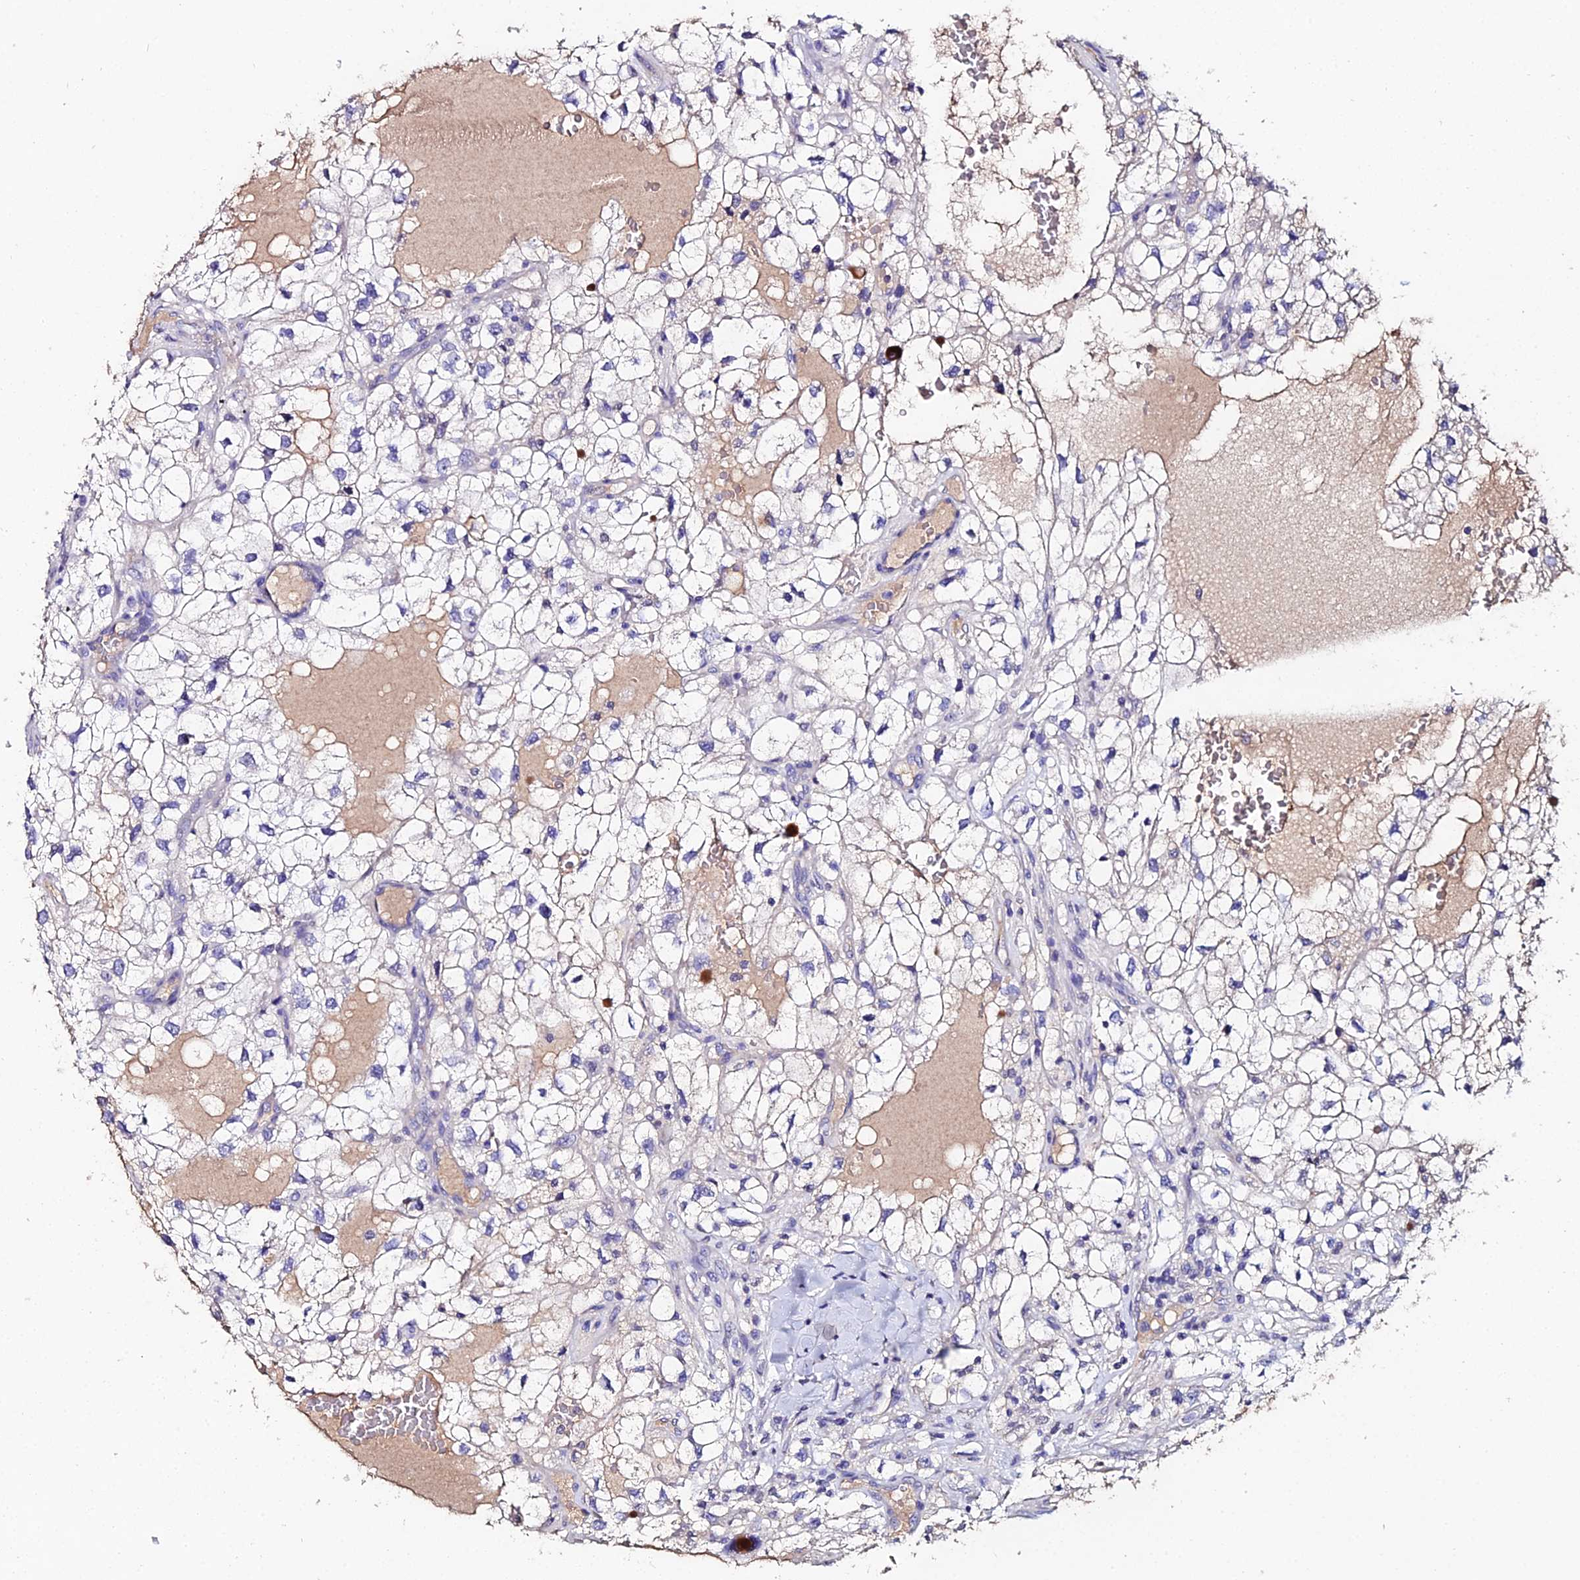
{"staining": {"intensity": "negative", "quantity": "none", "location": "none"}, "tissue": "renal cancer", "cell_type": "Tumor cells", "image_type": "cancer", "snomed": [{"axis": "morphology", "description": "Adenocarcinoma, NOS"}, {"axis": "topography", "description": "Kidney"}], "caption": "The immunohistochemistry photomicrograph has no significant positivity in tumor cells of renal cancer tissue. (Stains: DAB (3,3'-diaminobenzidine) immunohistochemistry (IHC) with hematoxylin counter stain, Microscopy: brightfield microscopy at high magnification).", "gene": "ESRRG", "patient": {"sex": "male", "age": 59}}